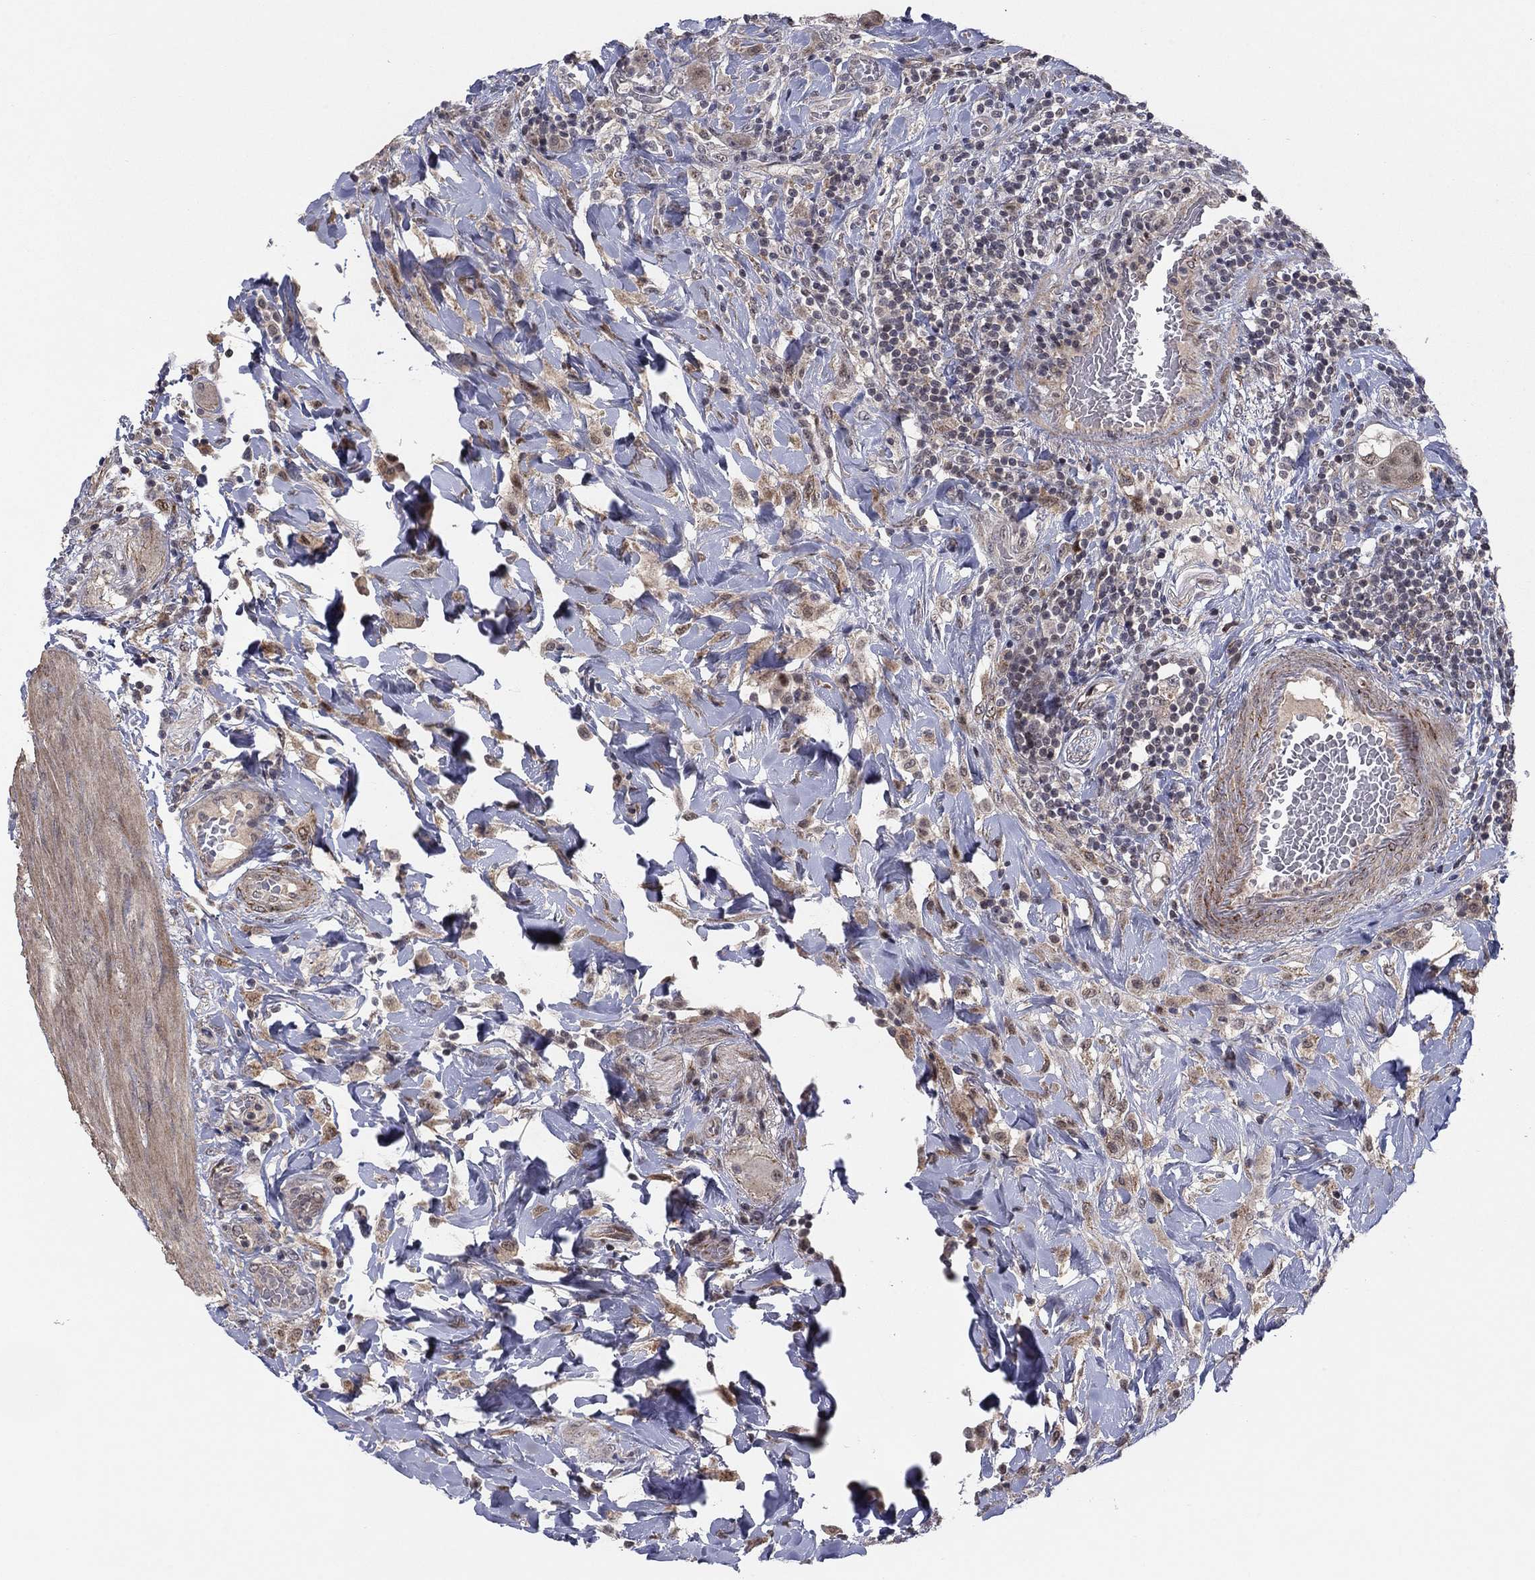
{"staining": {"intensity": "weak", "quantity": "25%-75%", "location": "cytoplasmic/membranous"}, "tissue": "colorectal cancer", "cell_type": "Tumor cells", "image_type": "cancer", "snomed": [{"axis": "morphology", "description": "Adenocarcinoma, NOS"}, {"axis": "topography", "description": "Colon"}], "caption": "Tumor cells show weak cytoplasmic/membranous staining in about 25%-75% of cells in colorectal adenocarcinoma.", "gene": "ZNF395", "patient": {"sex": "female", "age": 69}}